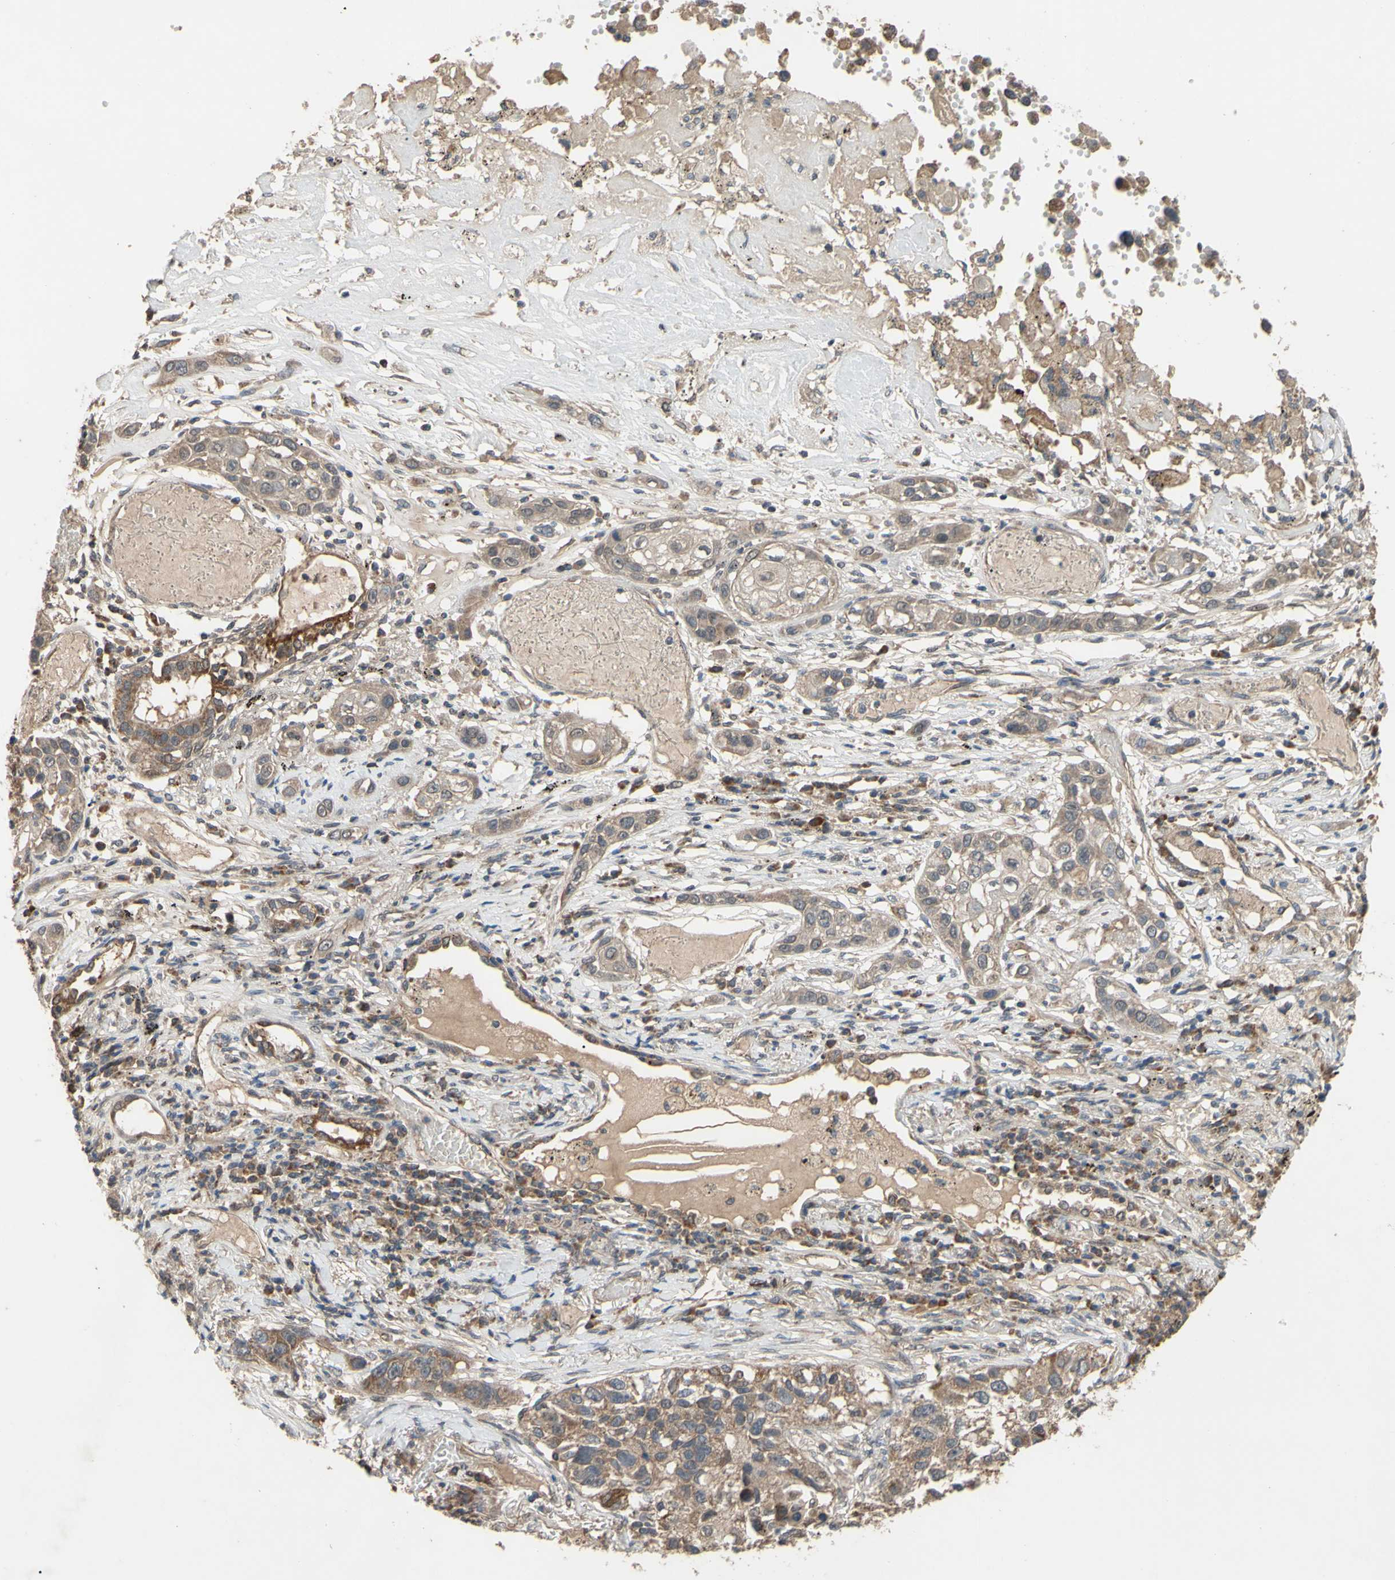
{"staining": {"intensity": "weak", "quantity": ">75%", "location": "cytoplasmic/membranous"}, "tissue": "lung cancer", "cell_type": "Tumor cells", "image_type": "cancer", "snomed": [{"axis": "morphology", "description": "Squamous cell carcinoma, NOS"}, {"axis": "topography", "description": "Lung"}], "caption": "A high-resolution micrograph shows immunohistochemistry staining of lung cancer, which shows weak cytoplasmic/membranous staining in about >75% of tumor cells.", "gene": "CD164", "patient": {"sex": "male", "age": 71}}